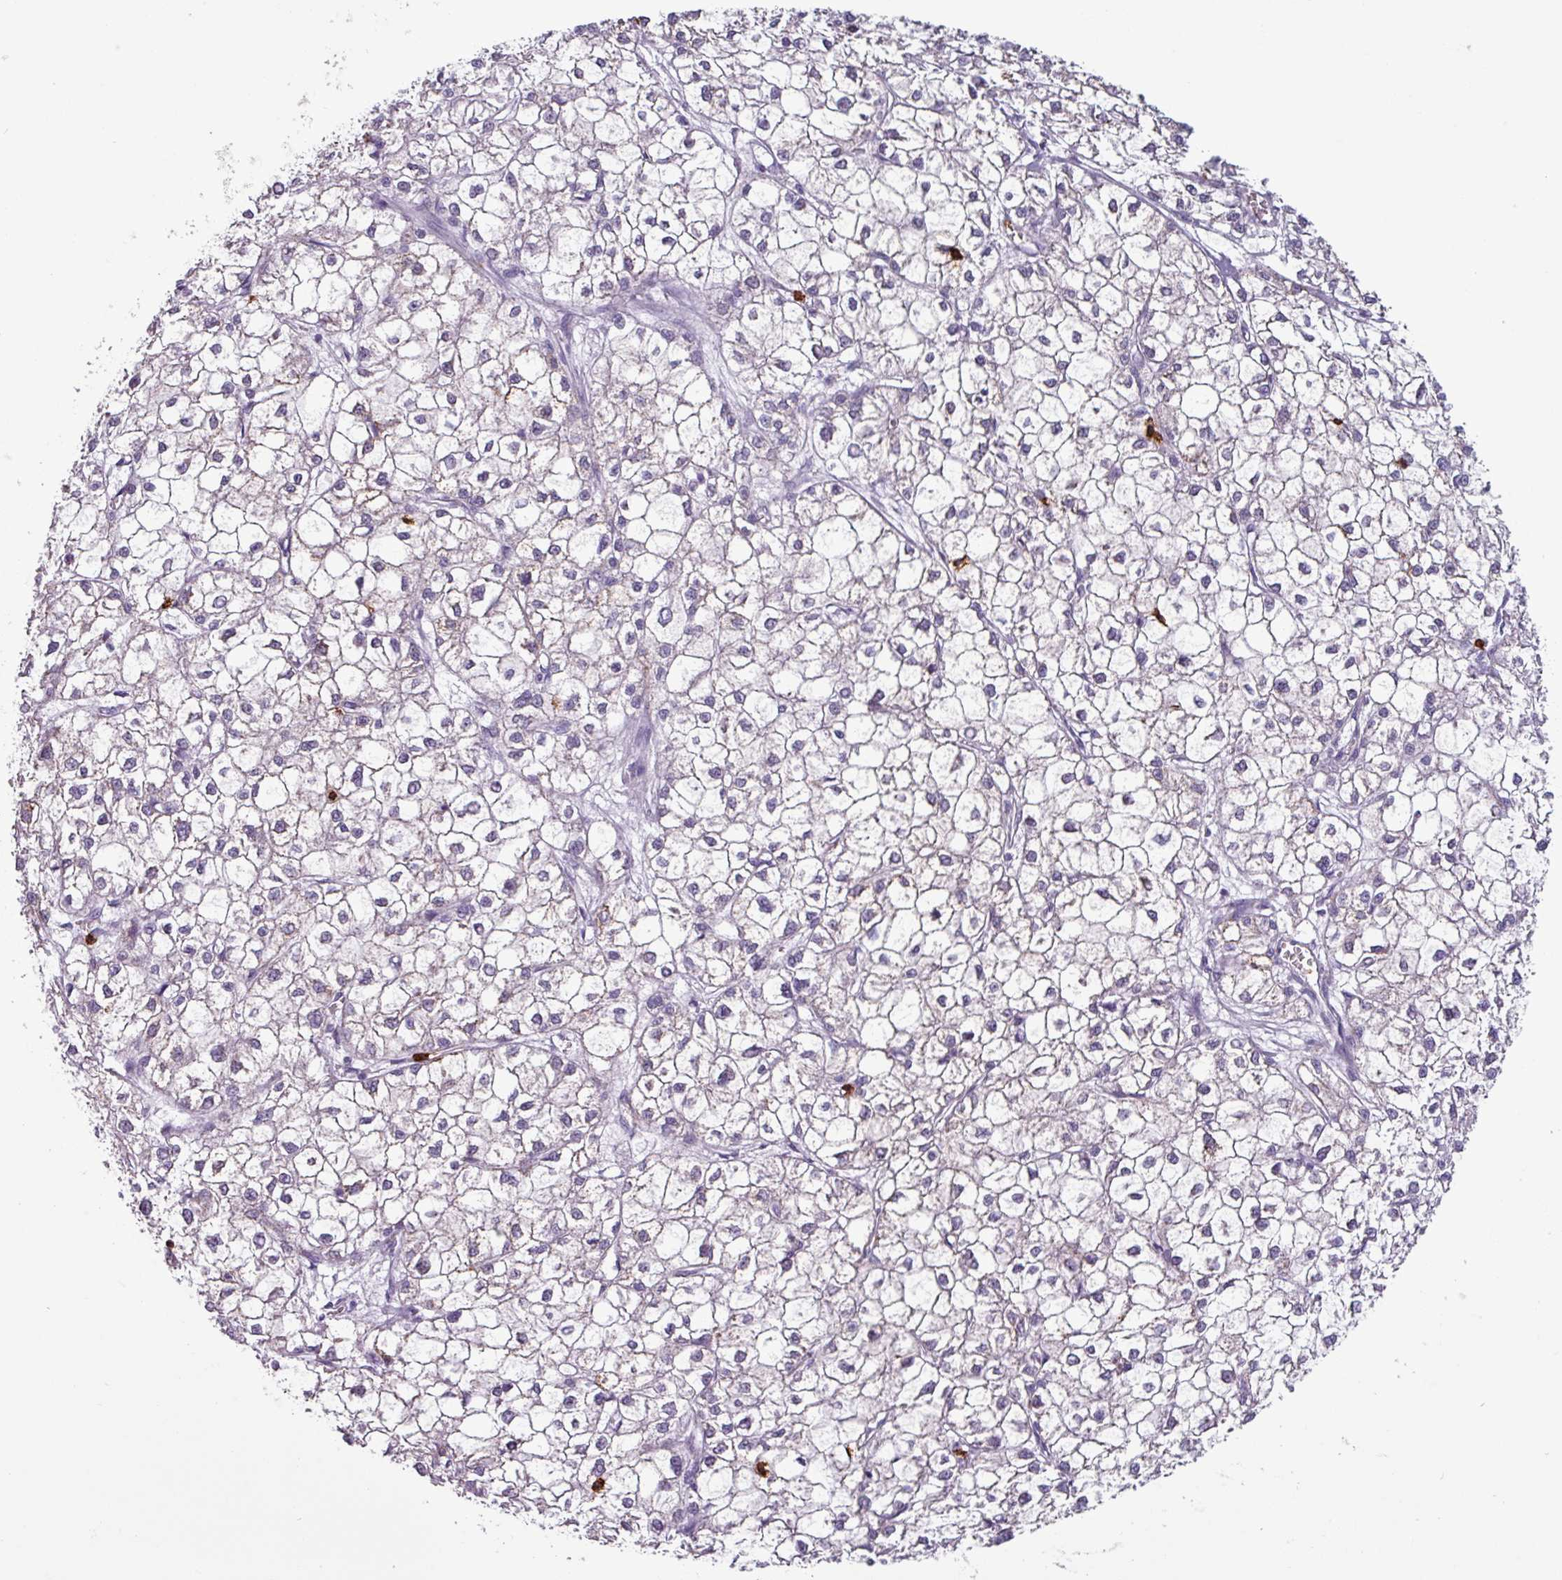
{"staining": {"intensity": "negative", "quantity": "none", "location": "none"}, "tissue": "liver cancer", "cell_type": "Tumor cells", "image_type": "cancer", "snomed": [{"axis": "morphology", "description": "Carcinoma, Hepatocellular, NOS"}, {"axis": "topography", "description": "Liver"}], "caption": "DAB (3,3'-diaminobenzidine) immunohistochemical staining of liver cancer (hepatocellular carcinoma) shows no significant positivity in tumor cells.", "gene": "CD8A", "patient": {"sex": "female", "age": 43}}